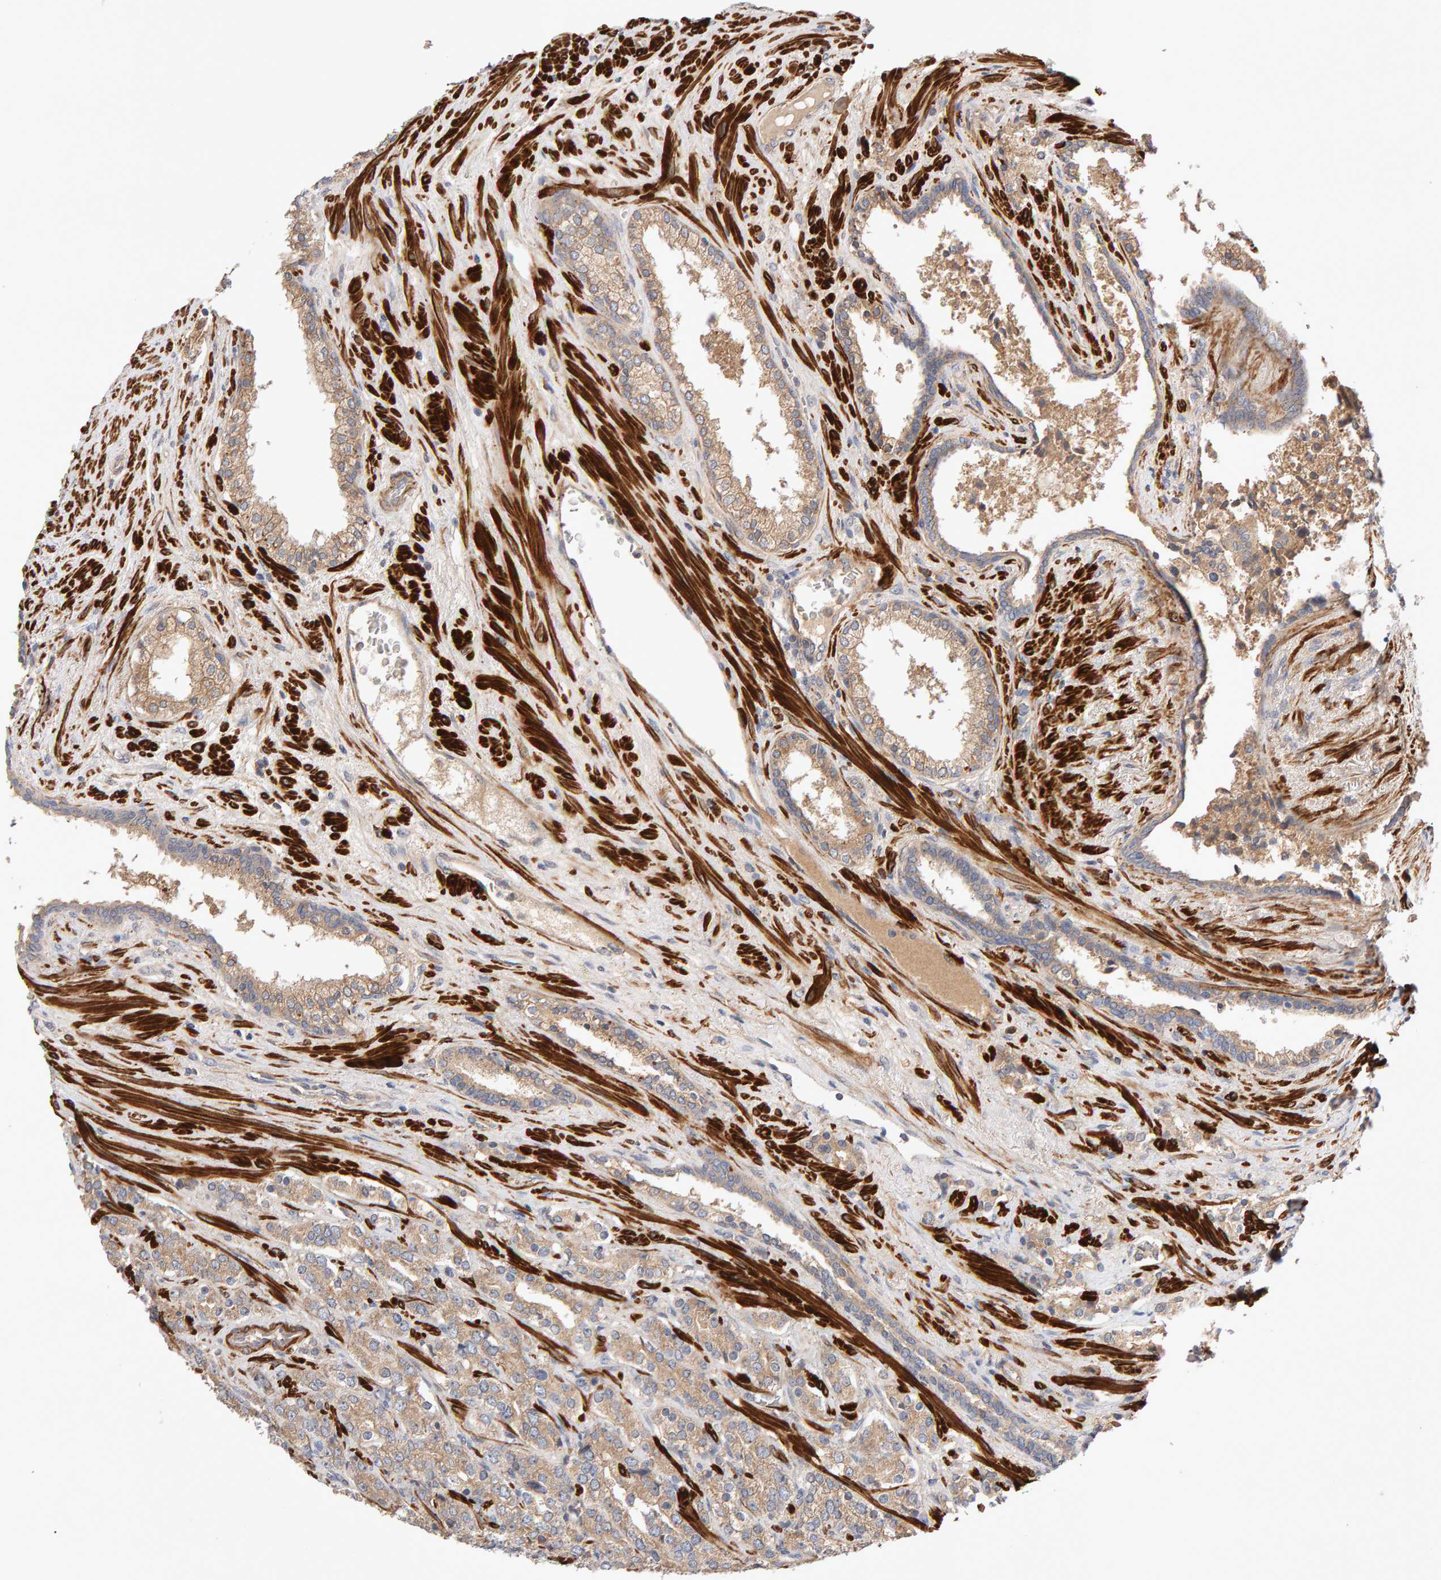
{"staining": {"intensity": "weak", "quantity": ">75%", "location": "cytoplasmic/membranous"}, "tissue": "prostate cancer", "cell_type": "Tumor cells", "image_type": "cancer", "snomed": [{"axis": "morphology", "description": "Adenocarcinoma, High grade"}, {"axis": "topography", "description": "Prostate"}], "caption": "High-grade adenocarcinoma (prostate) stained with immunohistochemistry (IHC) demonstrates weak cytoplasmic/membranous expression in approximately >75% of tumor cells. Immunohistochemistry stains the protein of interest in brown and the nuclei are stained blue.", "gene": "RNF19A", "patient": {"sex": "male", "age": 71}}